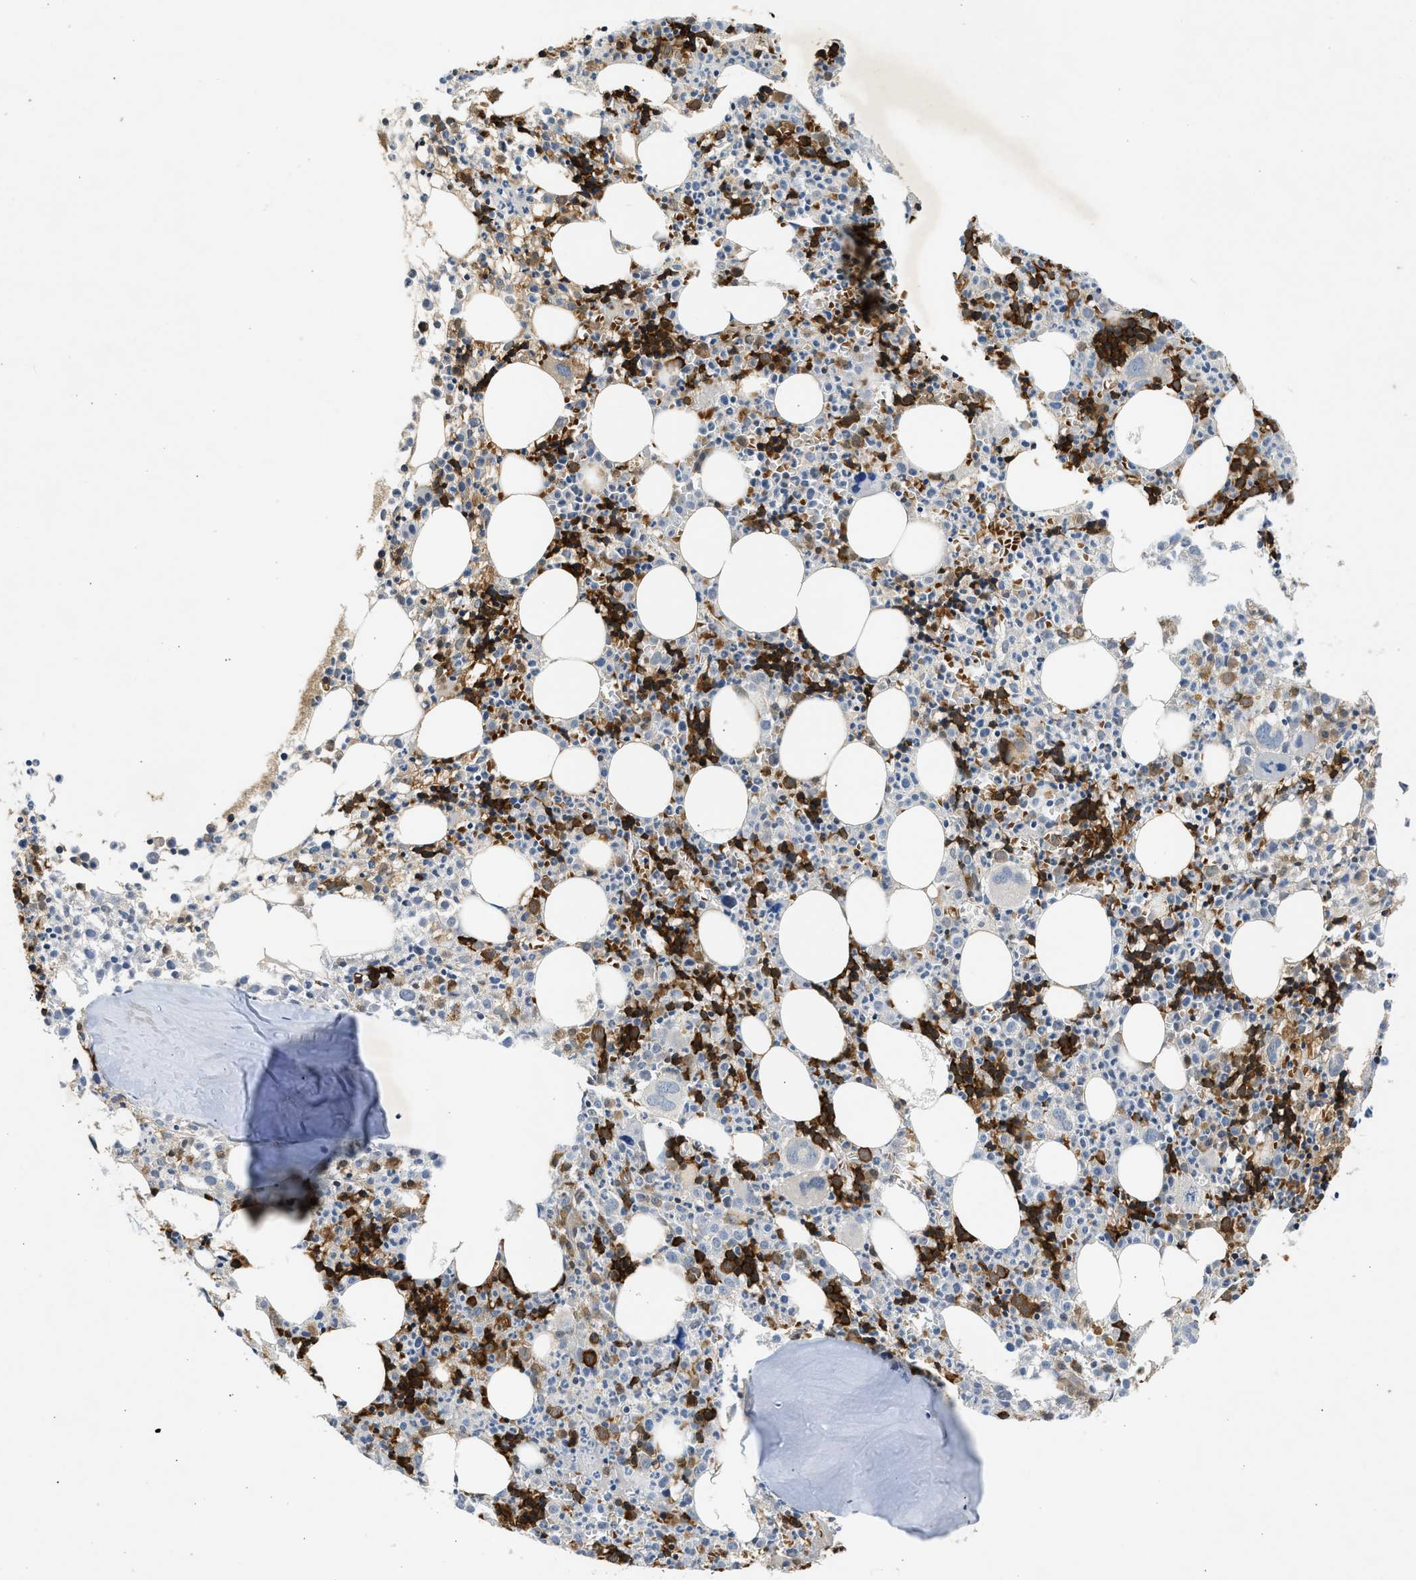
{"staining": {"intensity": "strong", "quantity": "<25%", "location": "cytoplasmic/membranous"}, "tissue": "bone marrow", "cell_type": "Hematopoietic cells", "image_type": "normal", "snomed": [{"axis": "morphology", "description": "Normal tissue, NOS"}, {"axis": "morphology", "description": "Inflammation, NOS"}, {"axis": "topography", "description": "Bone marrow"}], "caption": "Immunohistochemistry (IHC) histopathology image of benign bone marrow: bone marrow stained using IHC displays medium levels of strong protein expression localized specifically in the cytoplasmic/membranous of hematopoietic cells, appearing as a cytoplasmic/membranous brown color.", "gene": "MAPK7", "patient": {"sex": "male", "age": 25}}